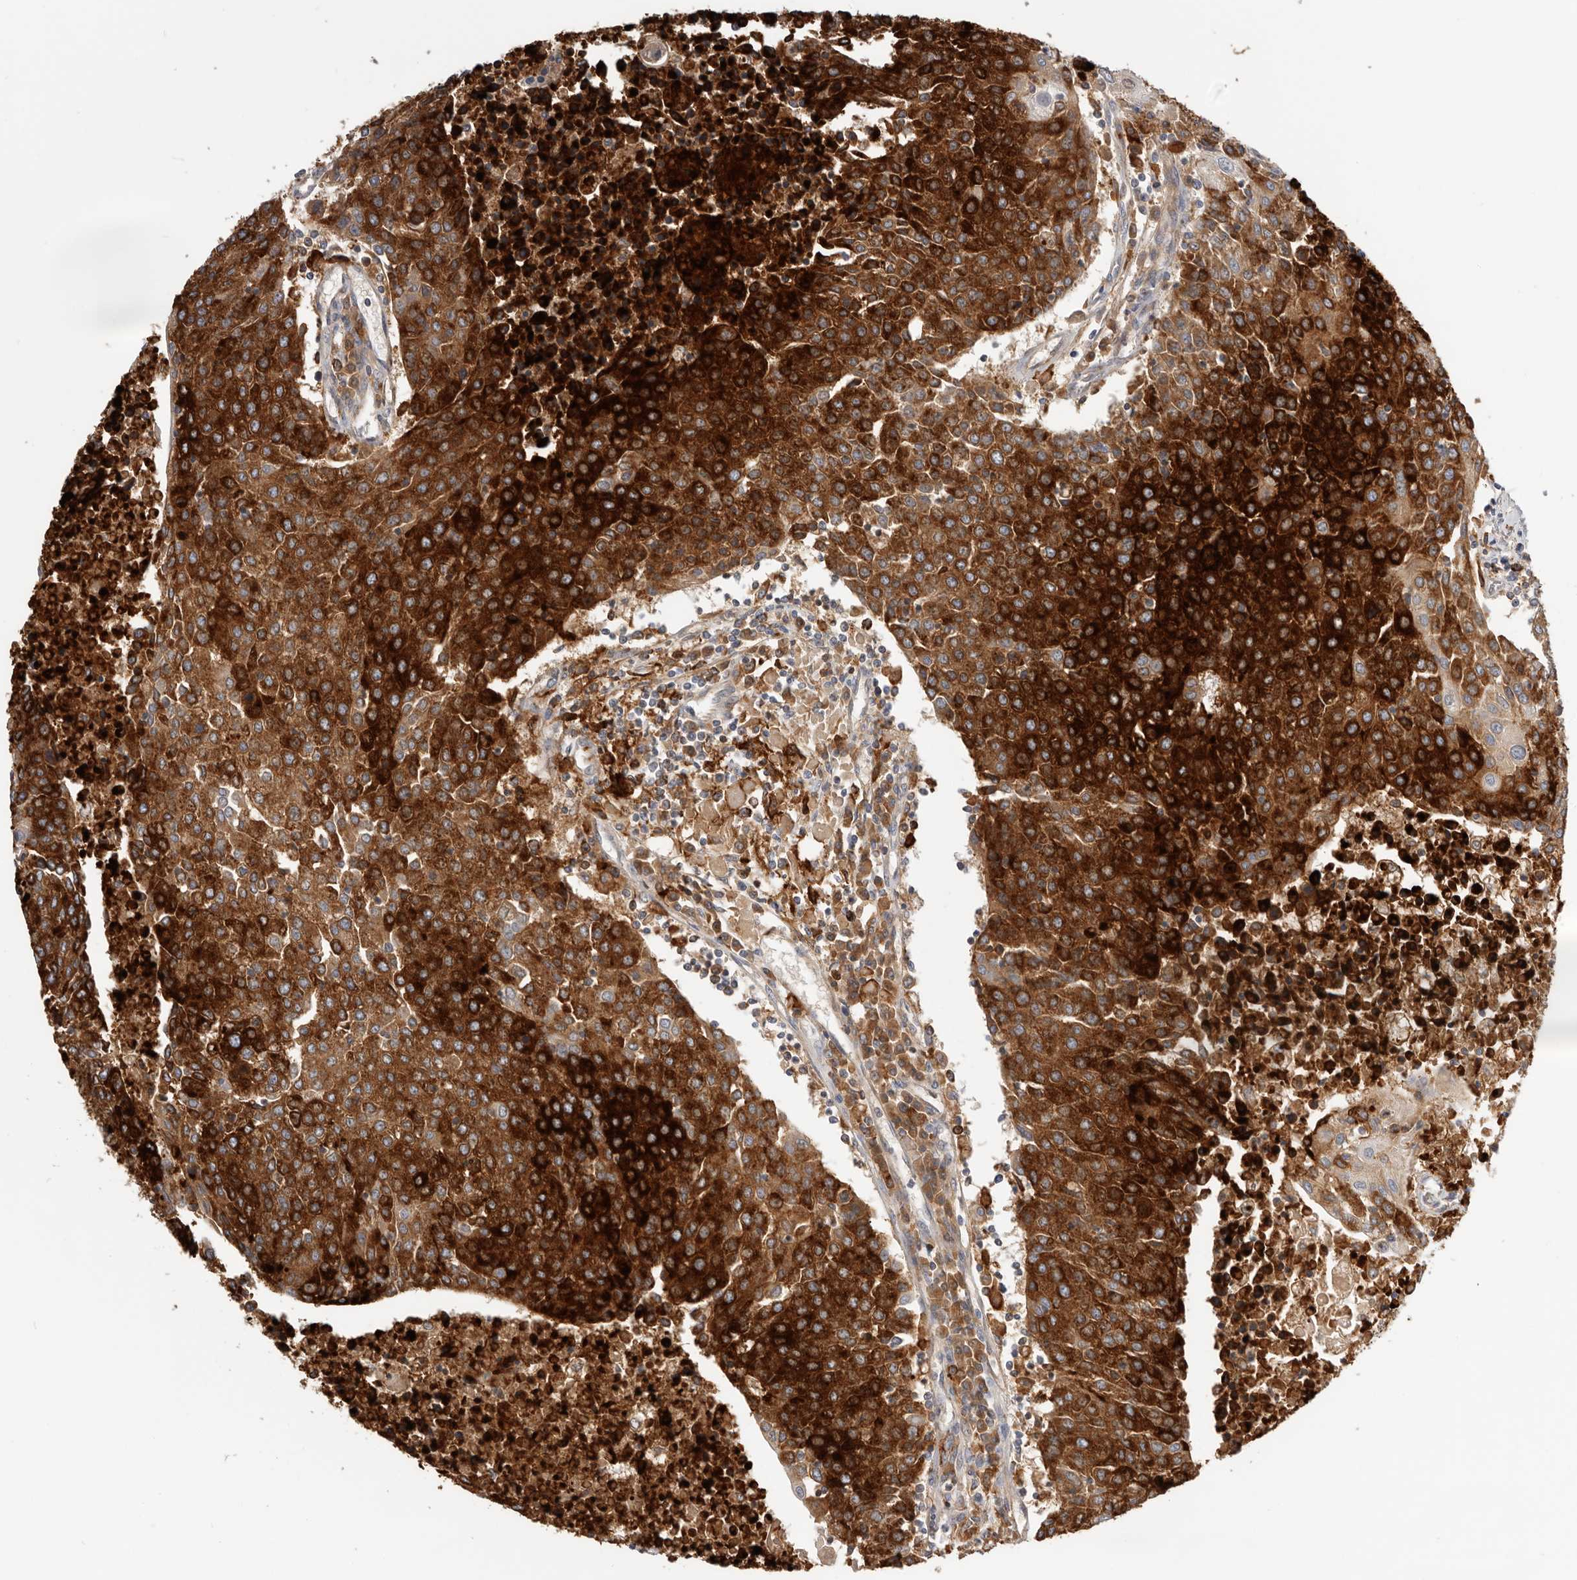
{"staining": {"intensity": "strong", "quantity": ">75%", "location": "cytoplasmic/membranous"}, "tissue": "urothelial cancer", "cell_type": "Tumor cells", "image_type": "cancer", "snomed": [{"axis": "morphology", "description": "Urothelial carcinoma, High grade"}, {"axis": "topography", "description": "Urinary bladder"}], "caption": "Immunohistochemical staining of urothelial carcinoma (high-grade) exhibits high levels of strong cytoplasmic/membranous protein positivity in approximately >75% of tumor cells. (DAB (3,3'-diaminobenzidine) IHC with brightfield microscopy, high magnification).", "gene": "TFRC", "patient": {"sex": "female", "age": 85}}